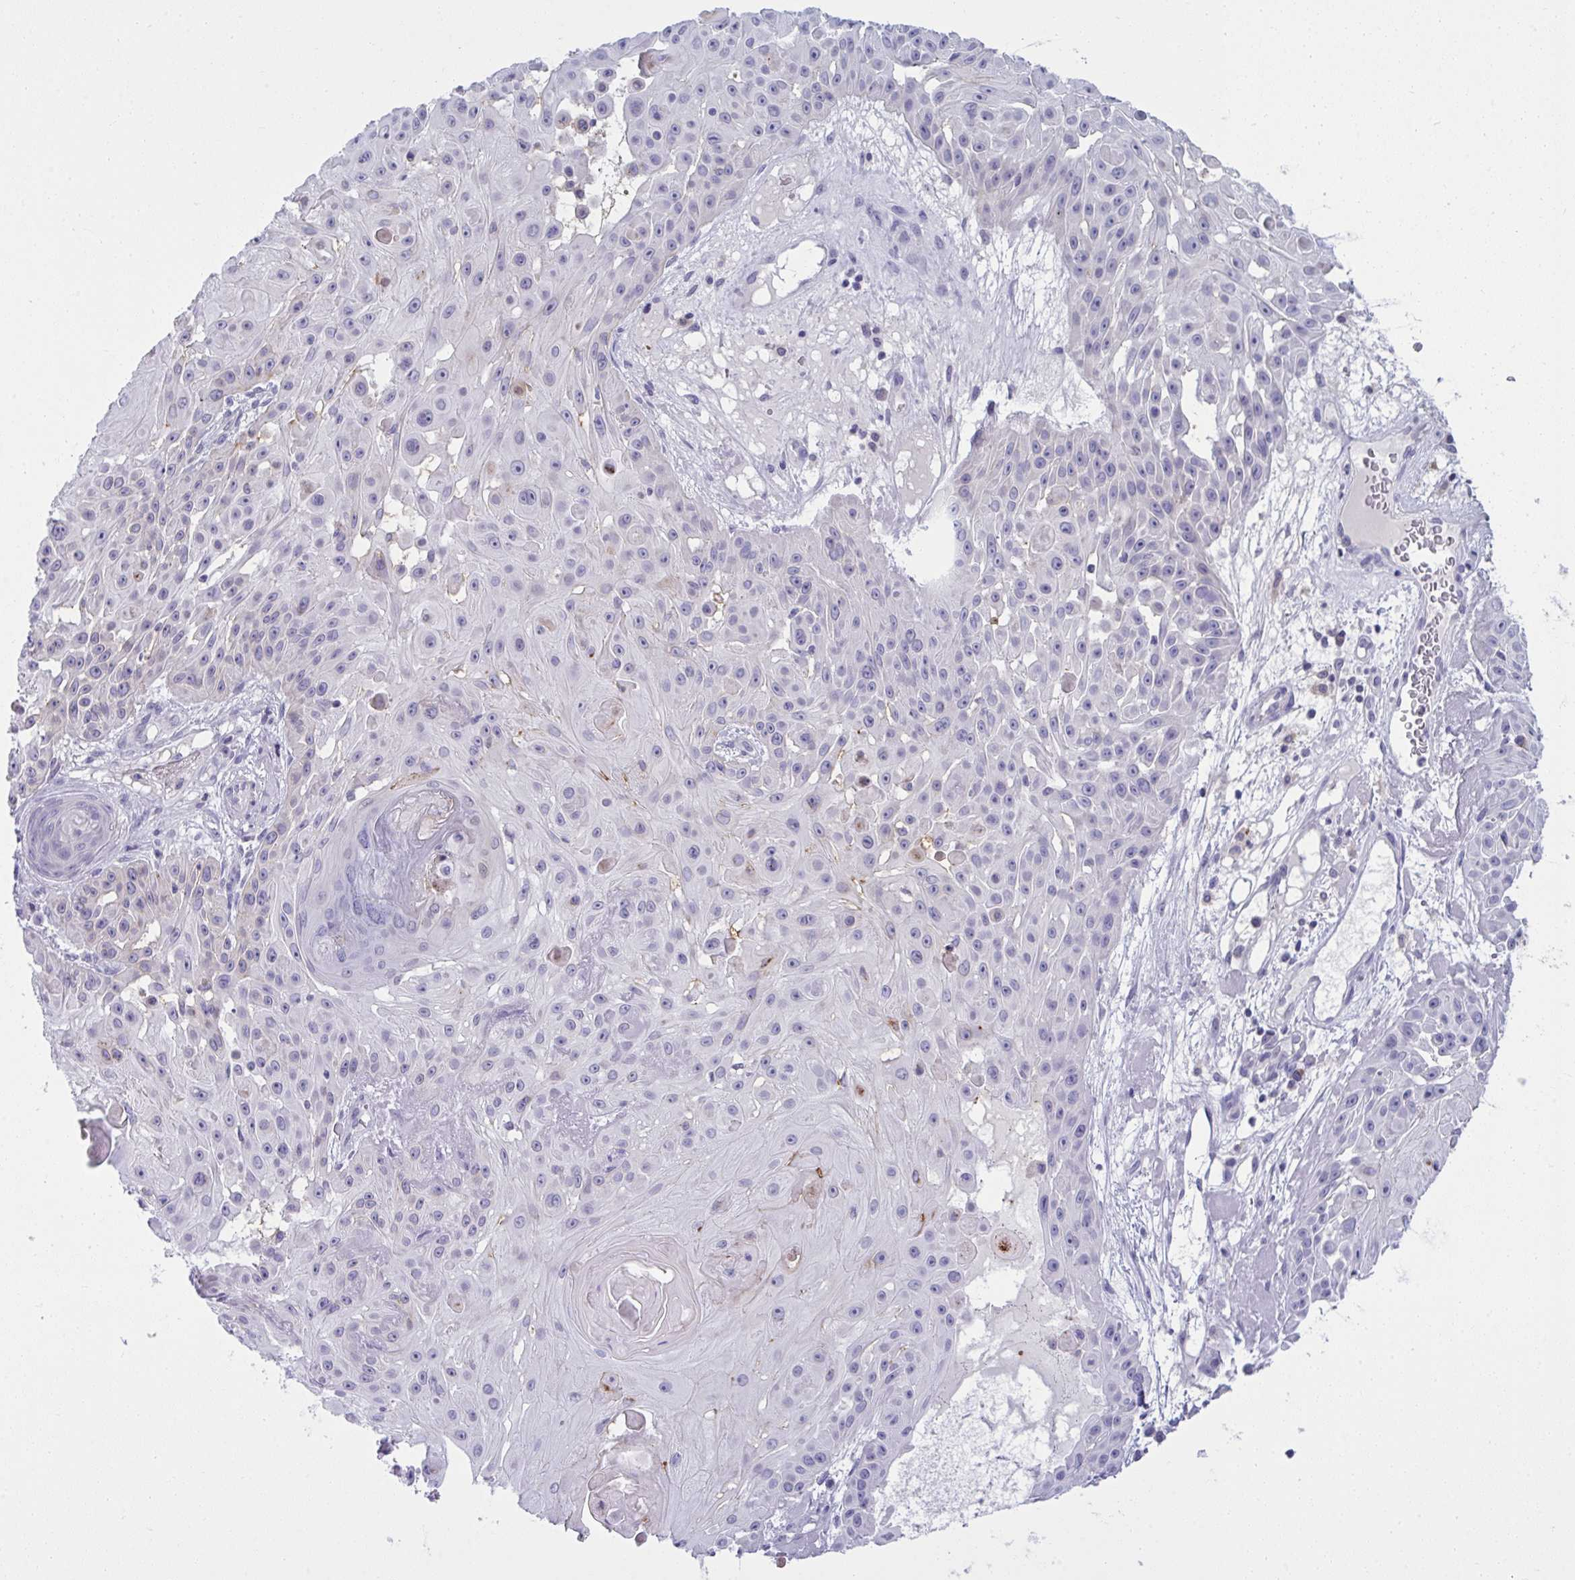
{"staining": {"intensity": "negative", "quantity": "none", "location": "none"}, "tissue": "skin cancer", "cell_type": "Tumor cells", "image_type": "cancer", "snomed": [{"axis": "morphology", "description": "Squamous cell carcinoma, NOS"}, {"axis": "topography", "description": "Skin"}], "caption": "IHC image of human skin cancer stained for a protein (brown), which reveals no staining in tumor cells.", "gene": "RGPD5", "patient": {"sex": "male", "age": 91}}